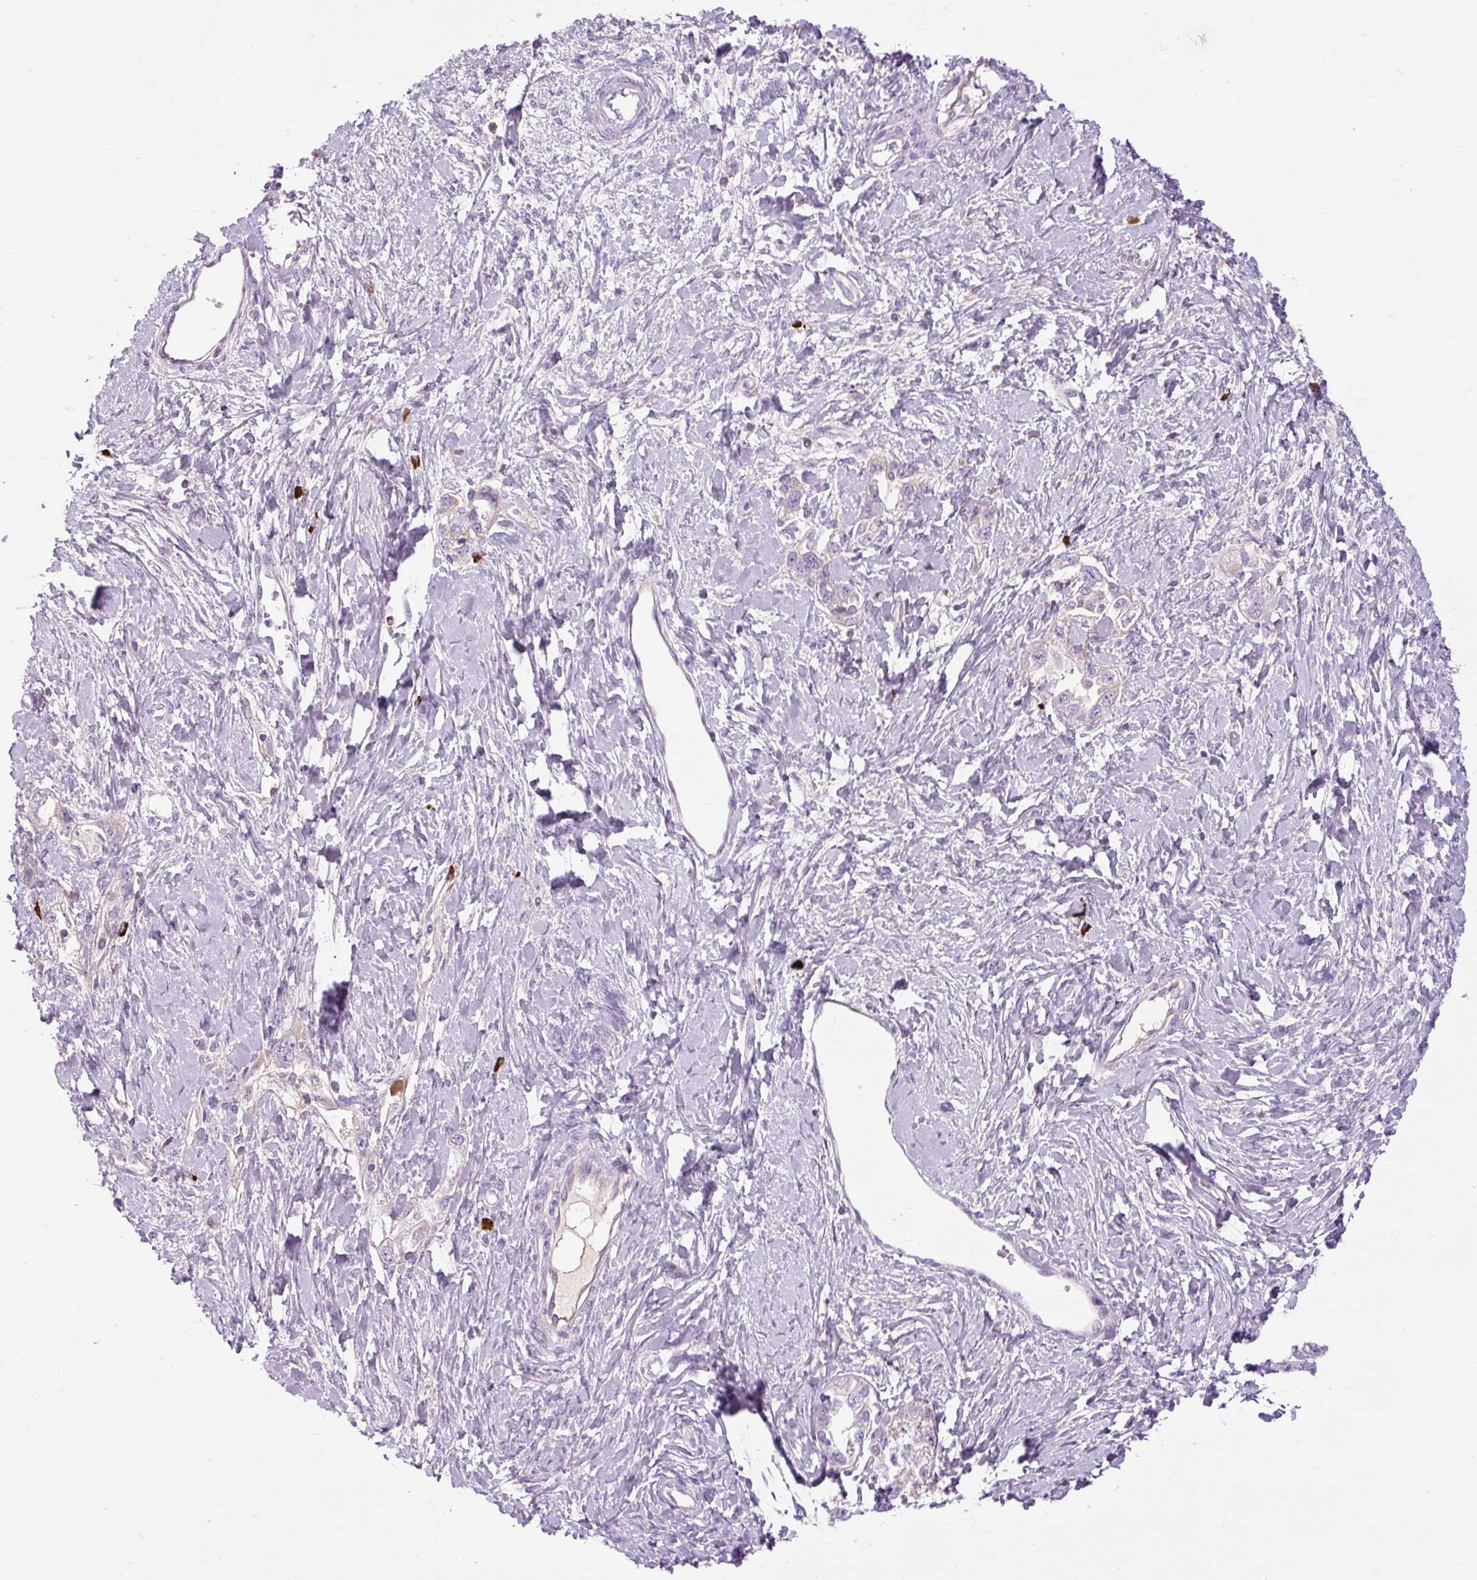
{"staining": {"intensity": "negative", "quantity": "none", "location": "none"}, "tissue": "ovarian cancer", "cell_type": "Tumor cells", "image_type": "cancer", "snomed": [{"axis": "morphology", "description": "Carcinoma, NOS"}, {"axis": "morphology", "description": "Cystadenocarcinoma, serous, NOS"}, {"axis": "topography", "description": "Ovary"}], "caption": "High magnification brightfield microscopy of ovarian cancer stained with DAB (brown) and counterstained with hematoxylin (blue): tumor cells show no significant expression.", "gene": "ARRDC2", "patient": {"sex": "female", "age": 69}}